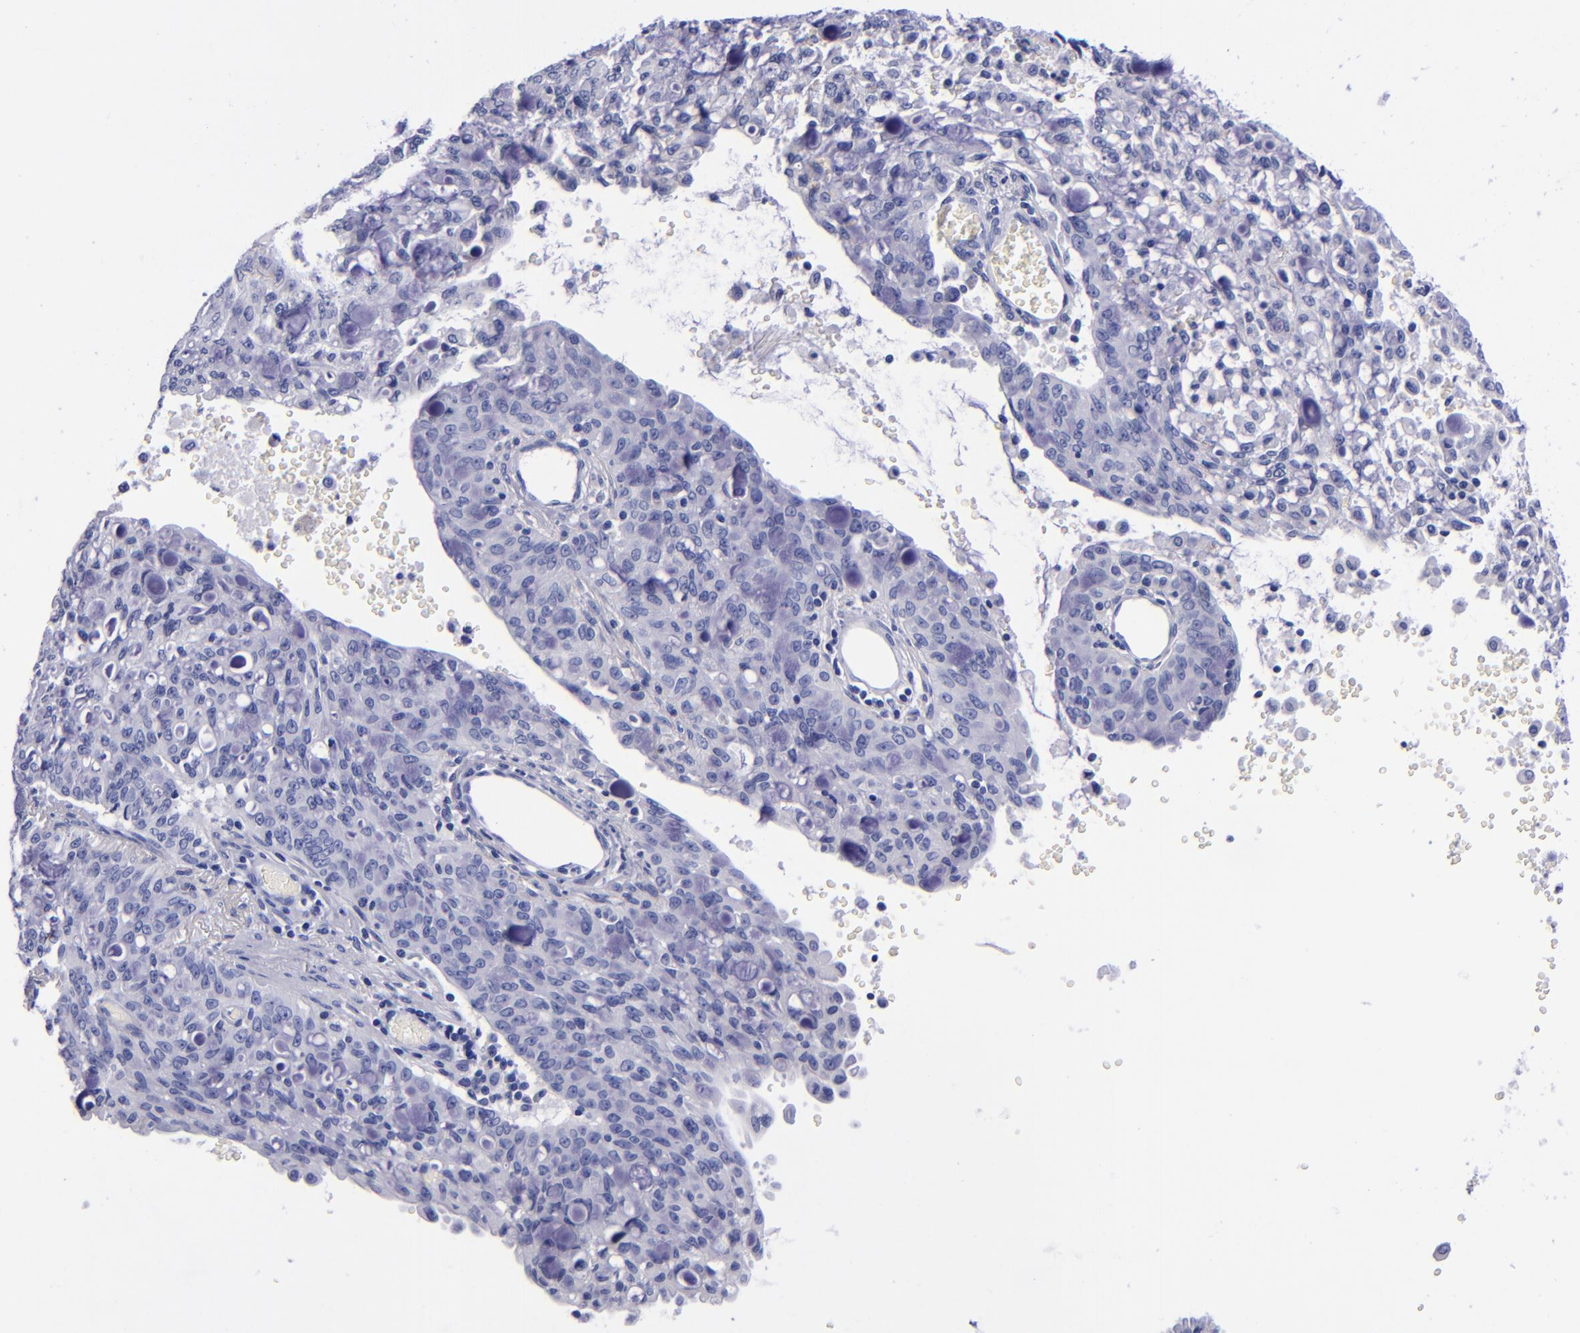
{"staining": {"intensity": "negative", "quantity": "none", "location": "none"}, "tissue": "lung cancer", "cell_type": "Tumor cells", "image_type": "cancer", "snomed": [{"axis": "morphology", "description": "Adenocarcinoma, NOS"}, {"axis": "topography", "description": "Lung"}], "caption": "The image demonstrates no significant expression in tumor cells of lung cancer.", "gene": "SV2A", "patient": {"sex": "female", "age": 44}}